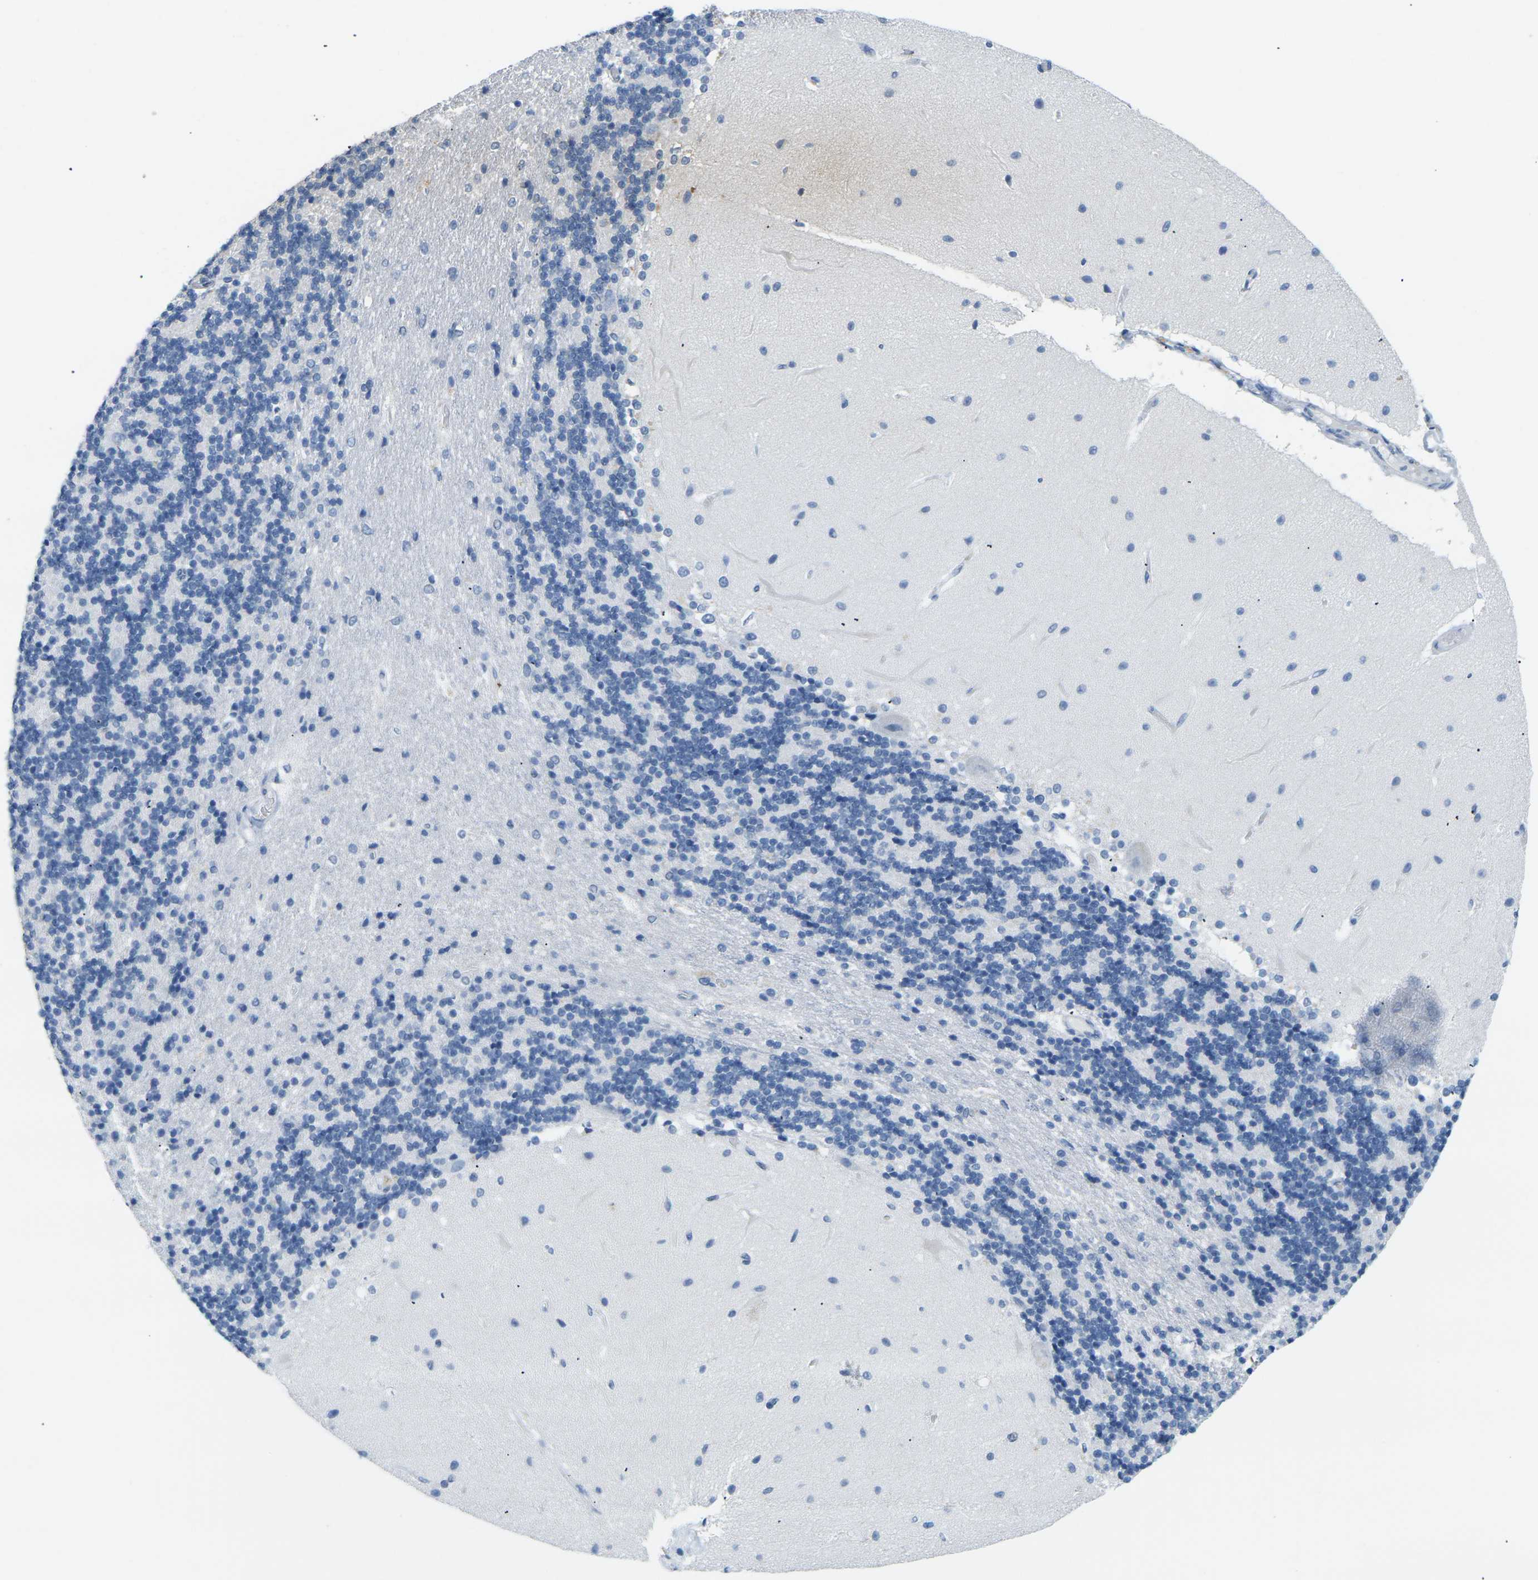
{"staining": {"intensity": "negative", "quantity": "none", "location": "none"}, "tissue": "cerebellum", "cell_type": "Cells in granular layer", "image_type": "normal", "snomed": [{"axis": "morphology", "description": "Normal tissue, NOS"}, {"axis": "topography", "description": "Cerebellum"}], "caption": "IHC of normal human cerebellum demonstrates no expression in cells in granular layer. (DAB (3,3'-diaminobenzidine) immunohistochemistry (IHC), high magnification).", "gene": "CTAG1A", "patient": {"sex": "female", "age": 54}}